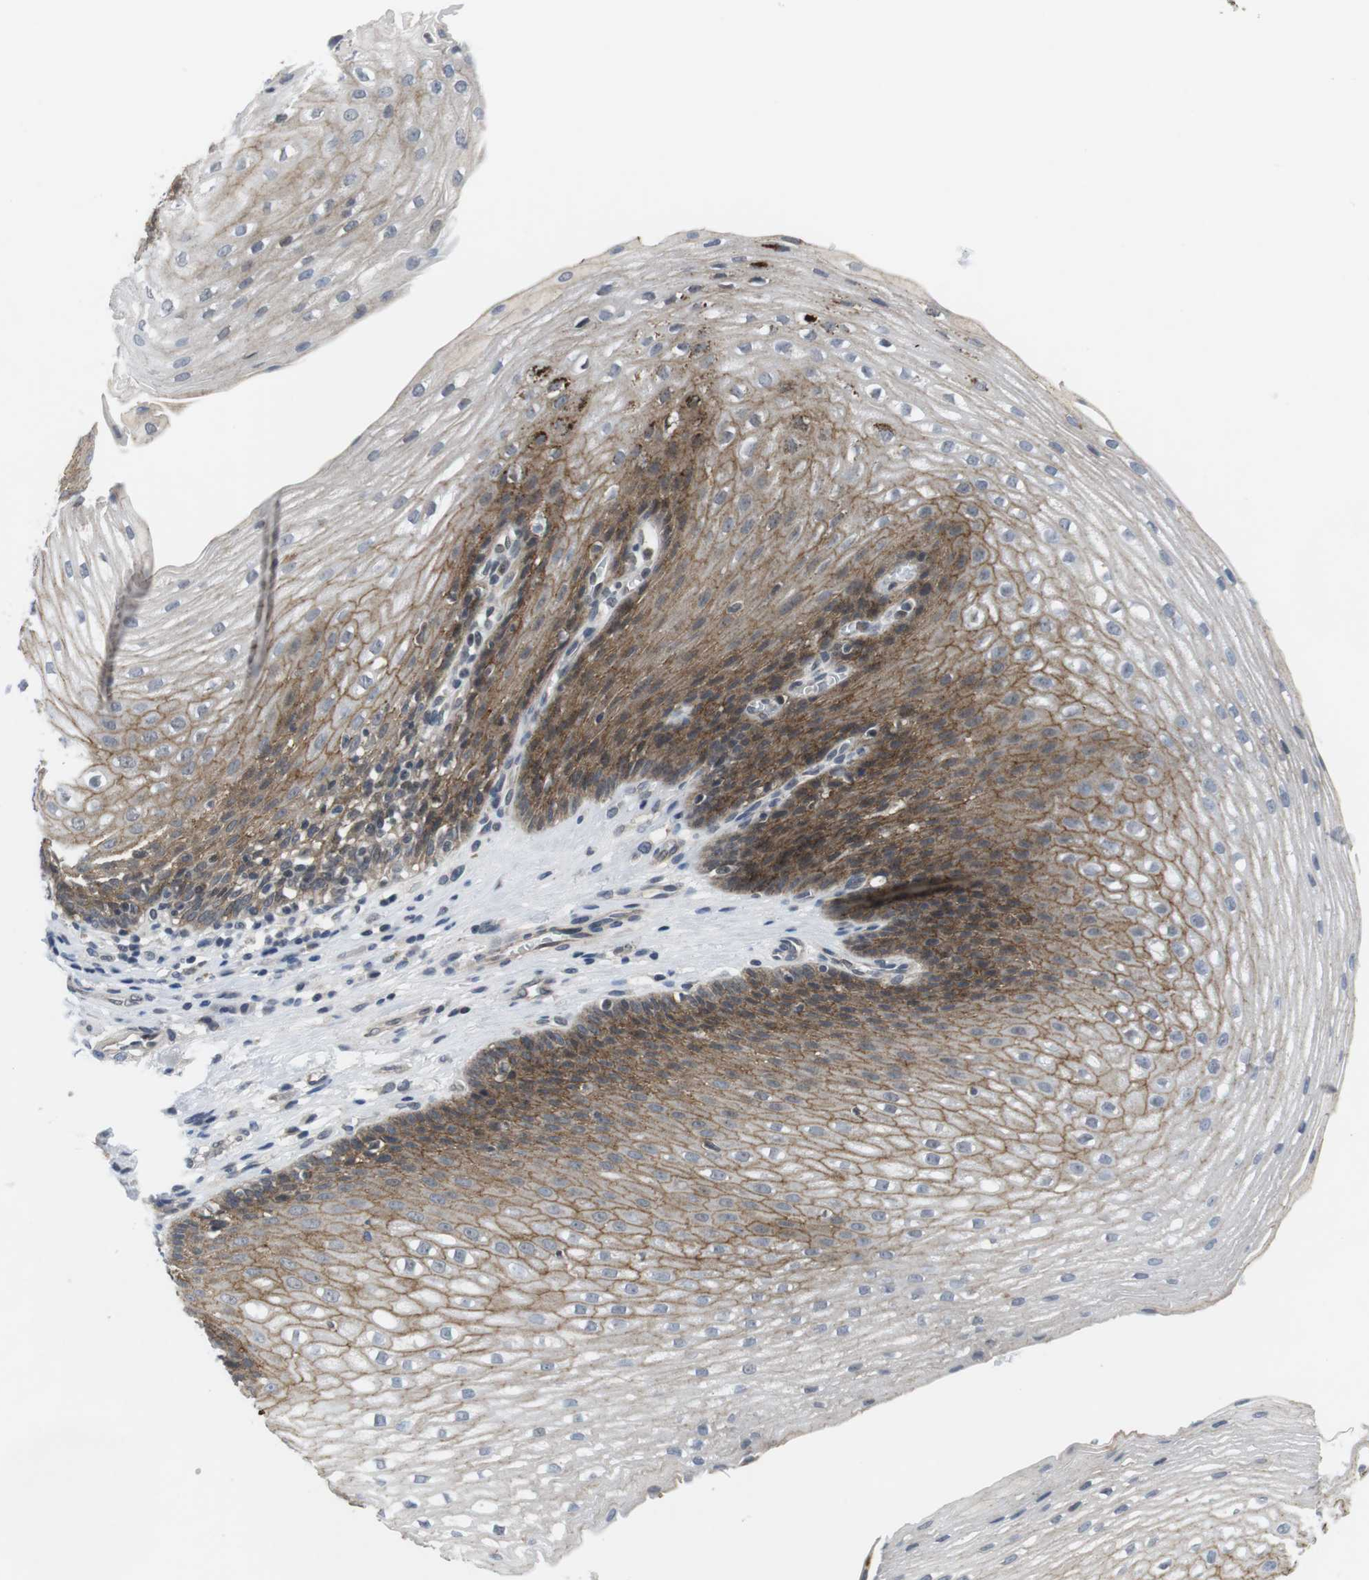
{"staining": {"intensity": "moderate", "quantity": "25%-75%", "location": "cytoplasmic/membranous"}, "tissue": "esophagus", "cell_type": "Squamous epithelial cells", "image_type": "normal", "snomed": [{"axis": "morphology", "description": "Normal tissue, NOS"}, {"axis": "topography", "description": "Esophagus"}], "caption": "IHC image of benign esophagus stained for a protein (brown), which shows medium levels of moderate cytoplasmic/membranous expression in approximately 25%-75% of squamous epithelial cells.", "gene": "NECTIN1", "patient": {"sex": "male", "age": 48}}